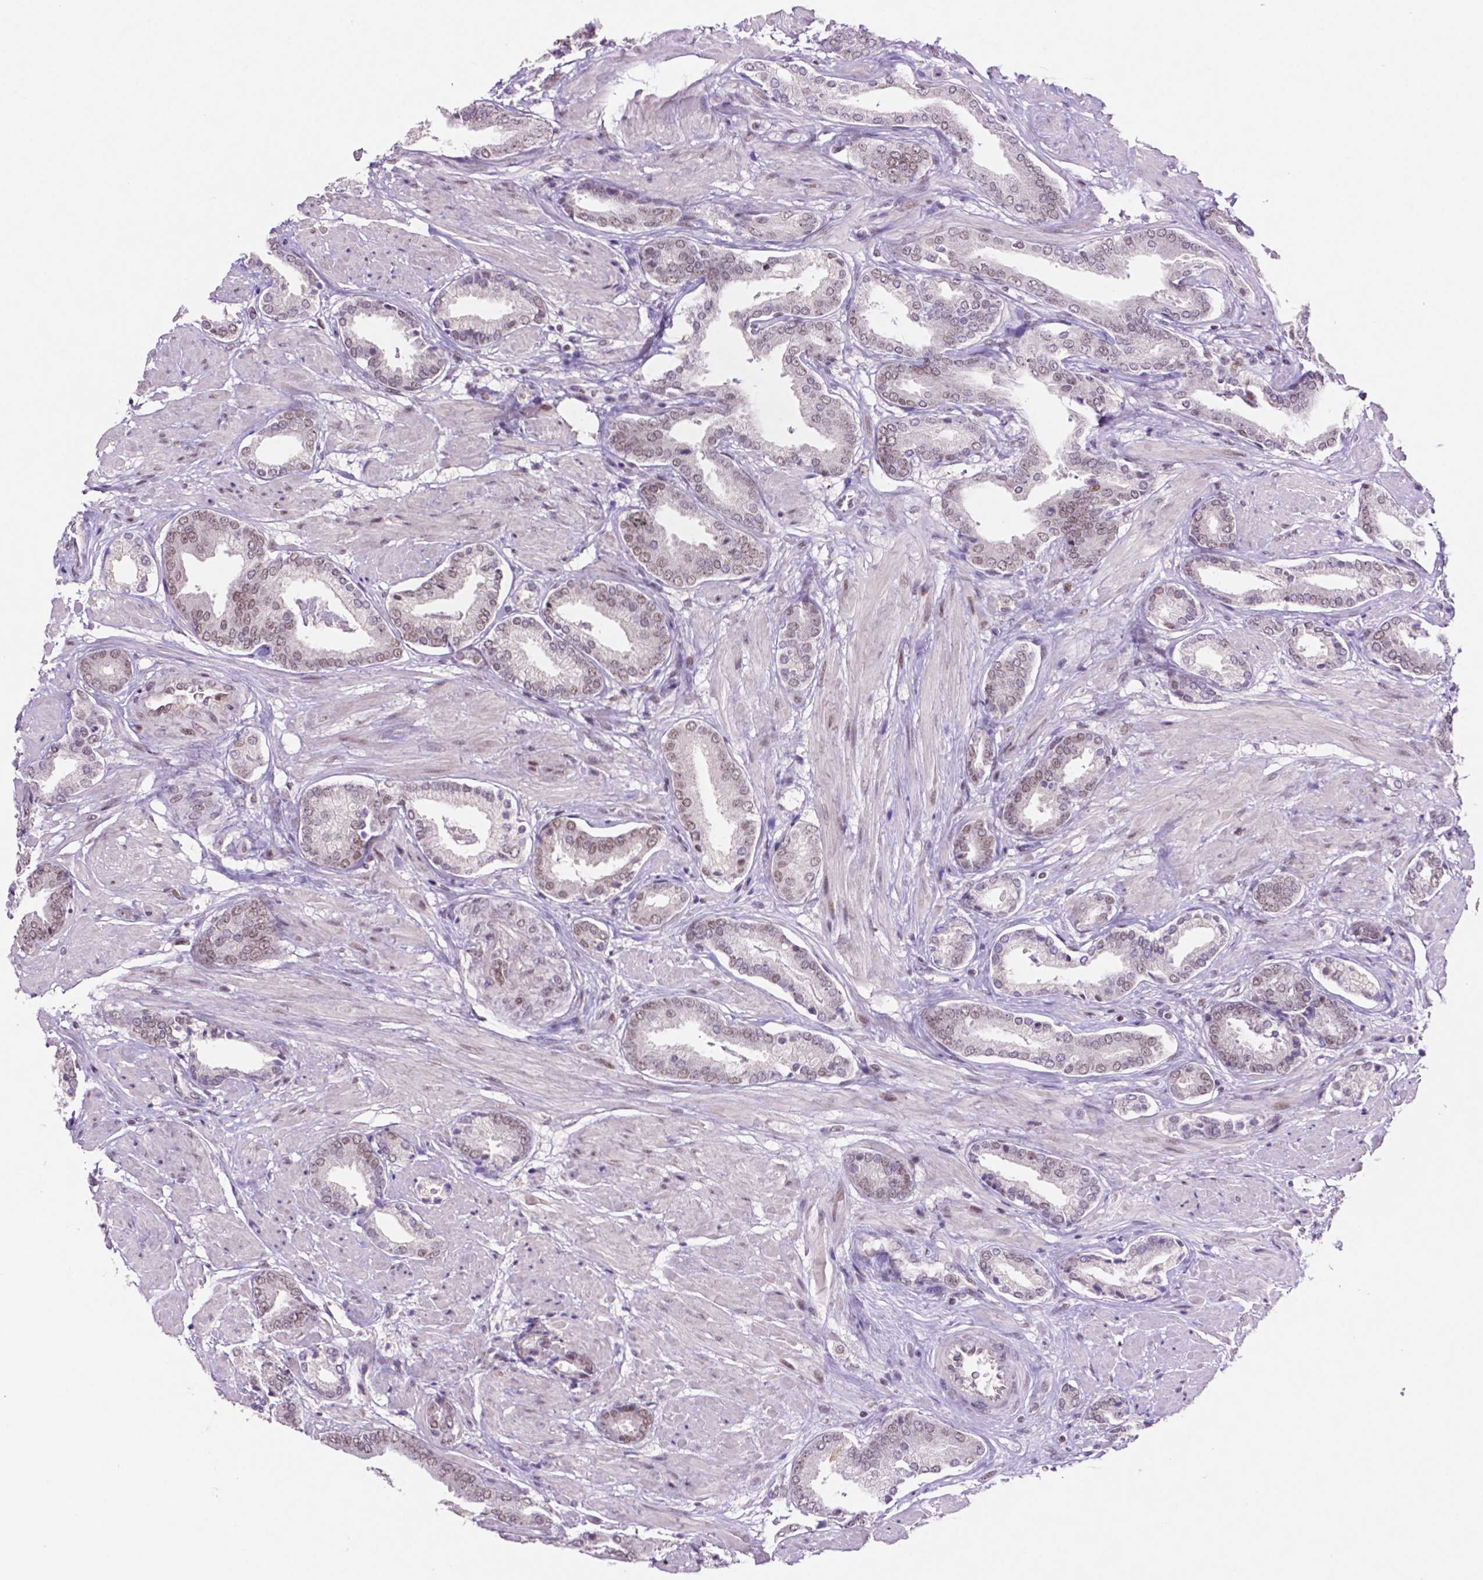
{"staining": {"intensity": "weak", "quantity": "25%-75%", "location": "nuclear"}, "tissue": "prostate cancer", "cell_type": "Tumor cells", "image_type": "cancer", "snomed": [{"axis": "morphology", "description": "Adenocarcinoma, High grade"}, {"axis": "topography", "description": "Prostate"}], "caption": "Brown immunohistochemical staining in prostate cancer (high-grade adenocarcinoma) exhibits weak nuclear expression in about 25%-75% of tumor cells. (DAB (3,3'-diaminobenzidine) IHC with brightfield microscopy, high magnification).", "gene": "NCOR1", "patient": {"sex": "male", "age": 56}}